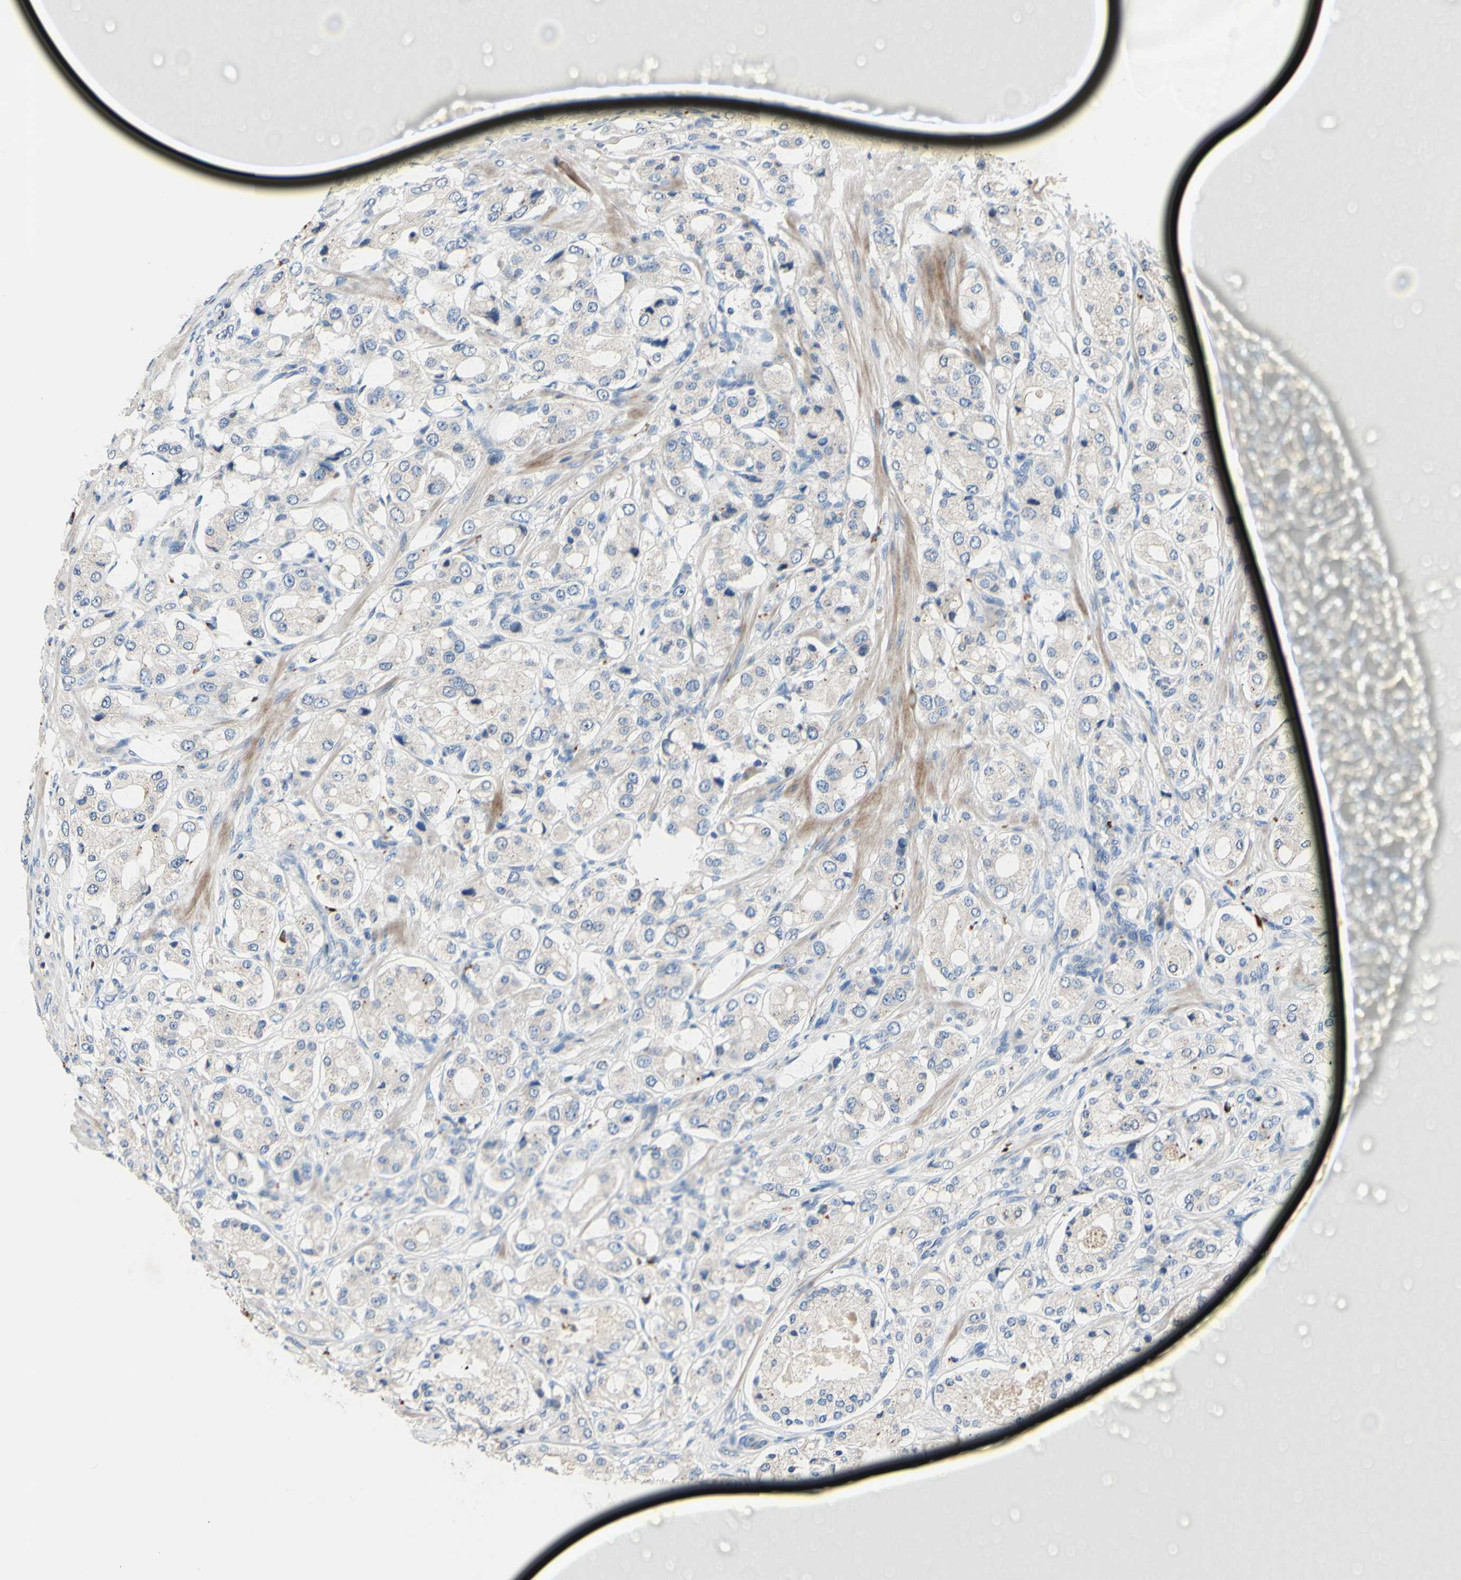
{"staining": {"intensity": "weak", "quantity": ">75%", "location": "cytoplasmic/membranous"}, "tissue": "prostate cancer", "cell_type": "Tumor cells", "image_type": "cancer", "snomed": [{"axis": "morphology", "description": "Adenocarcinoma, High grade"}, {"axis": "topography", "description": "Prostate"}], "caption": "A histopathology image showing weak cytoplasmic/membranous positivity in approximately >75% of tumor cells in prostate adenocarcinoma (high-grade), as visualized by brown immunohistochemical staining.", "gene": "CDON", "patient": {"sex": "male", "age": 65}}